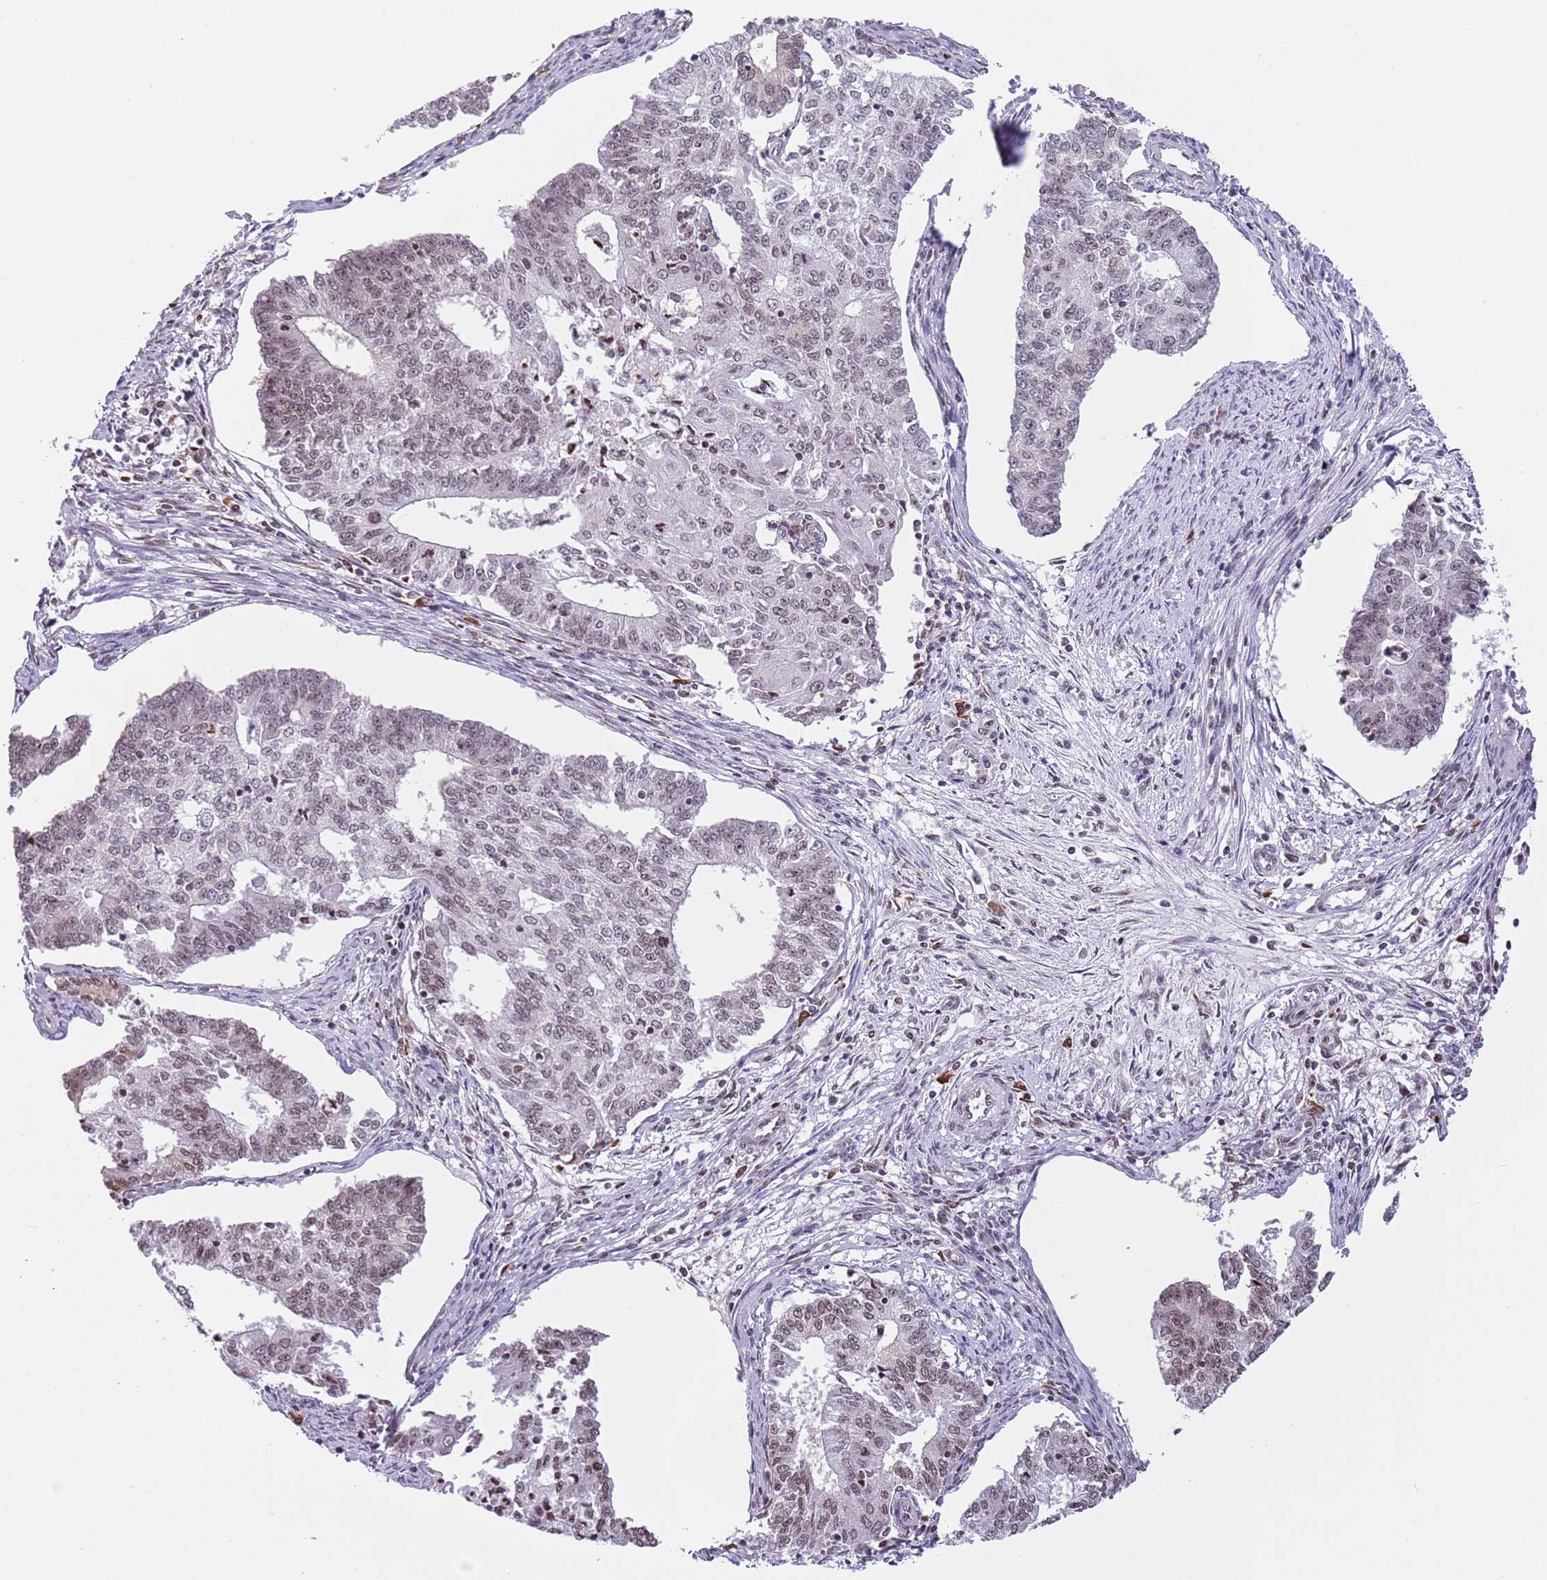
{"staining": {"intensity": "weak", "quantity": "<25%", "location": "nuclear"}, "tissue": "endometrial cancer", "cell_type": "Tumor cells", "image_type": "cancer", "snomed": [{"axis": "morphology", "description": "Adenocarcinoma, NOS"}, {"axis": "topography", "description": "Endometrium"}], "caption": "A histopathology image of endometrial cancer (adenocarcinoma) stained for a protein shows no brown staining in tumor cells.", "gene": "NRIP1", "patient": {"sex": "female", "age": 56}}